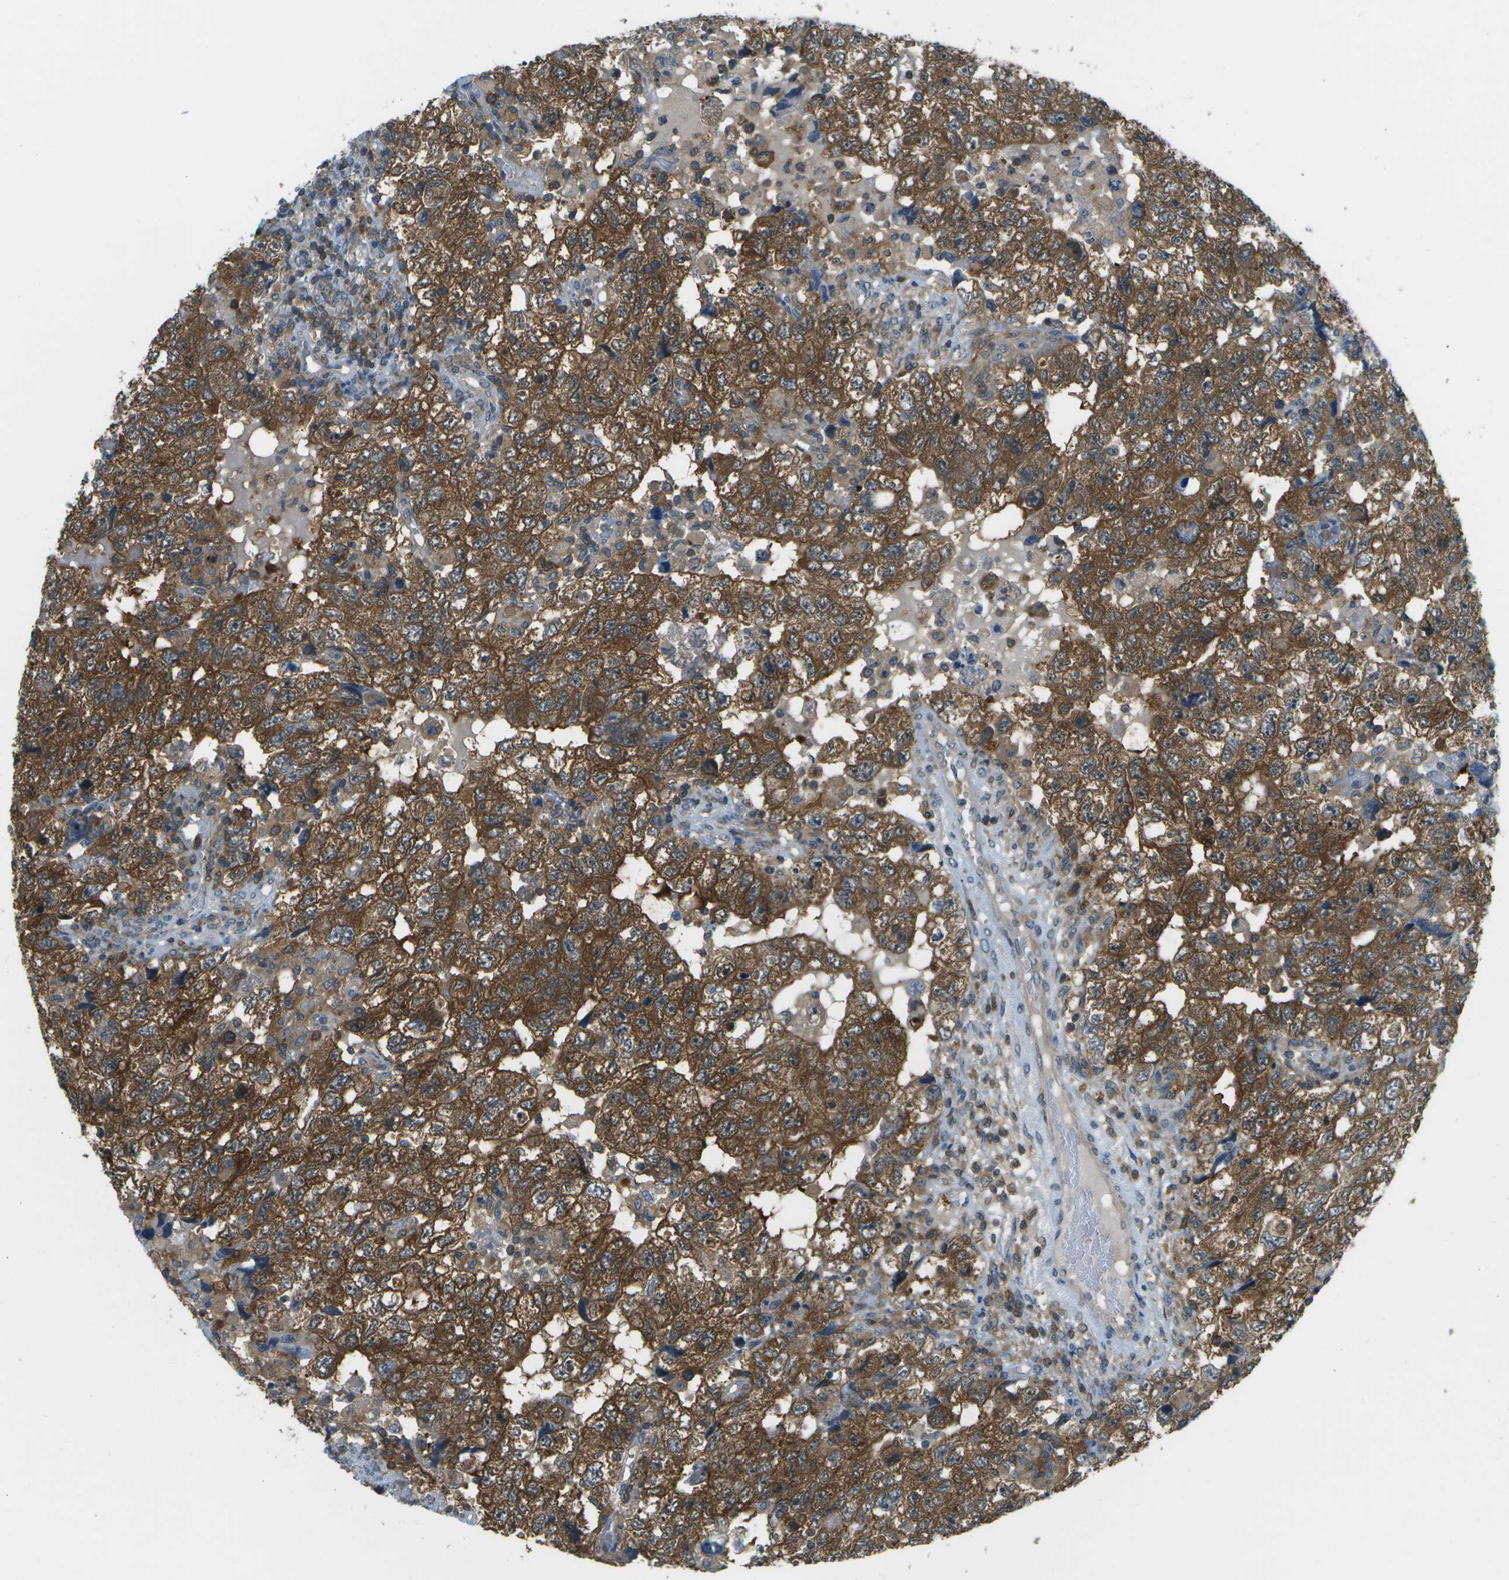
{"staining": {"intensity": "strong", "quantity": ">75%", "location": "cytoplasmic/membranous"}, "tissue": "testis cancer", "cell_type": "Tumor cells", "image_type": "cancer", "snomed": [{"axis": "morphology", "description": "Seminoma, NOS"}, {"axis": "topography", "description": "Testis"}], "caption": "Human testis cancer stained for a protein (brown) reveals strong cytoplasmic/membranous positive positivity in about >75% of tumor cells.", "gene": "CDH23", "patient": {"sex": "male", "age": 22}}